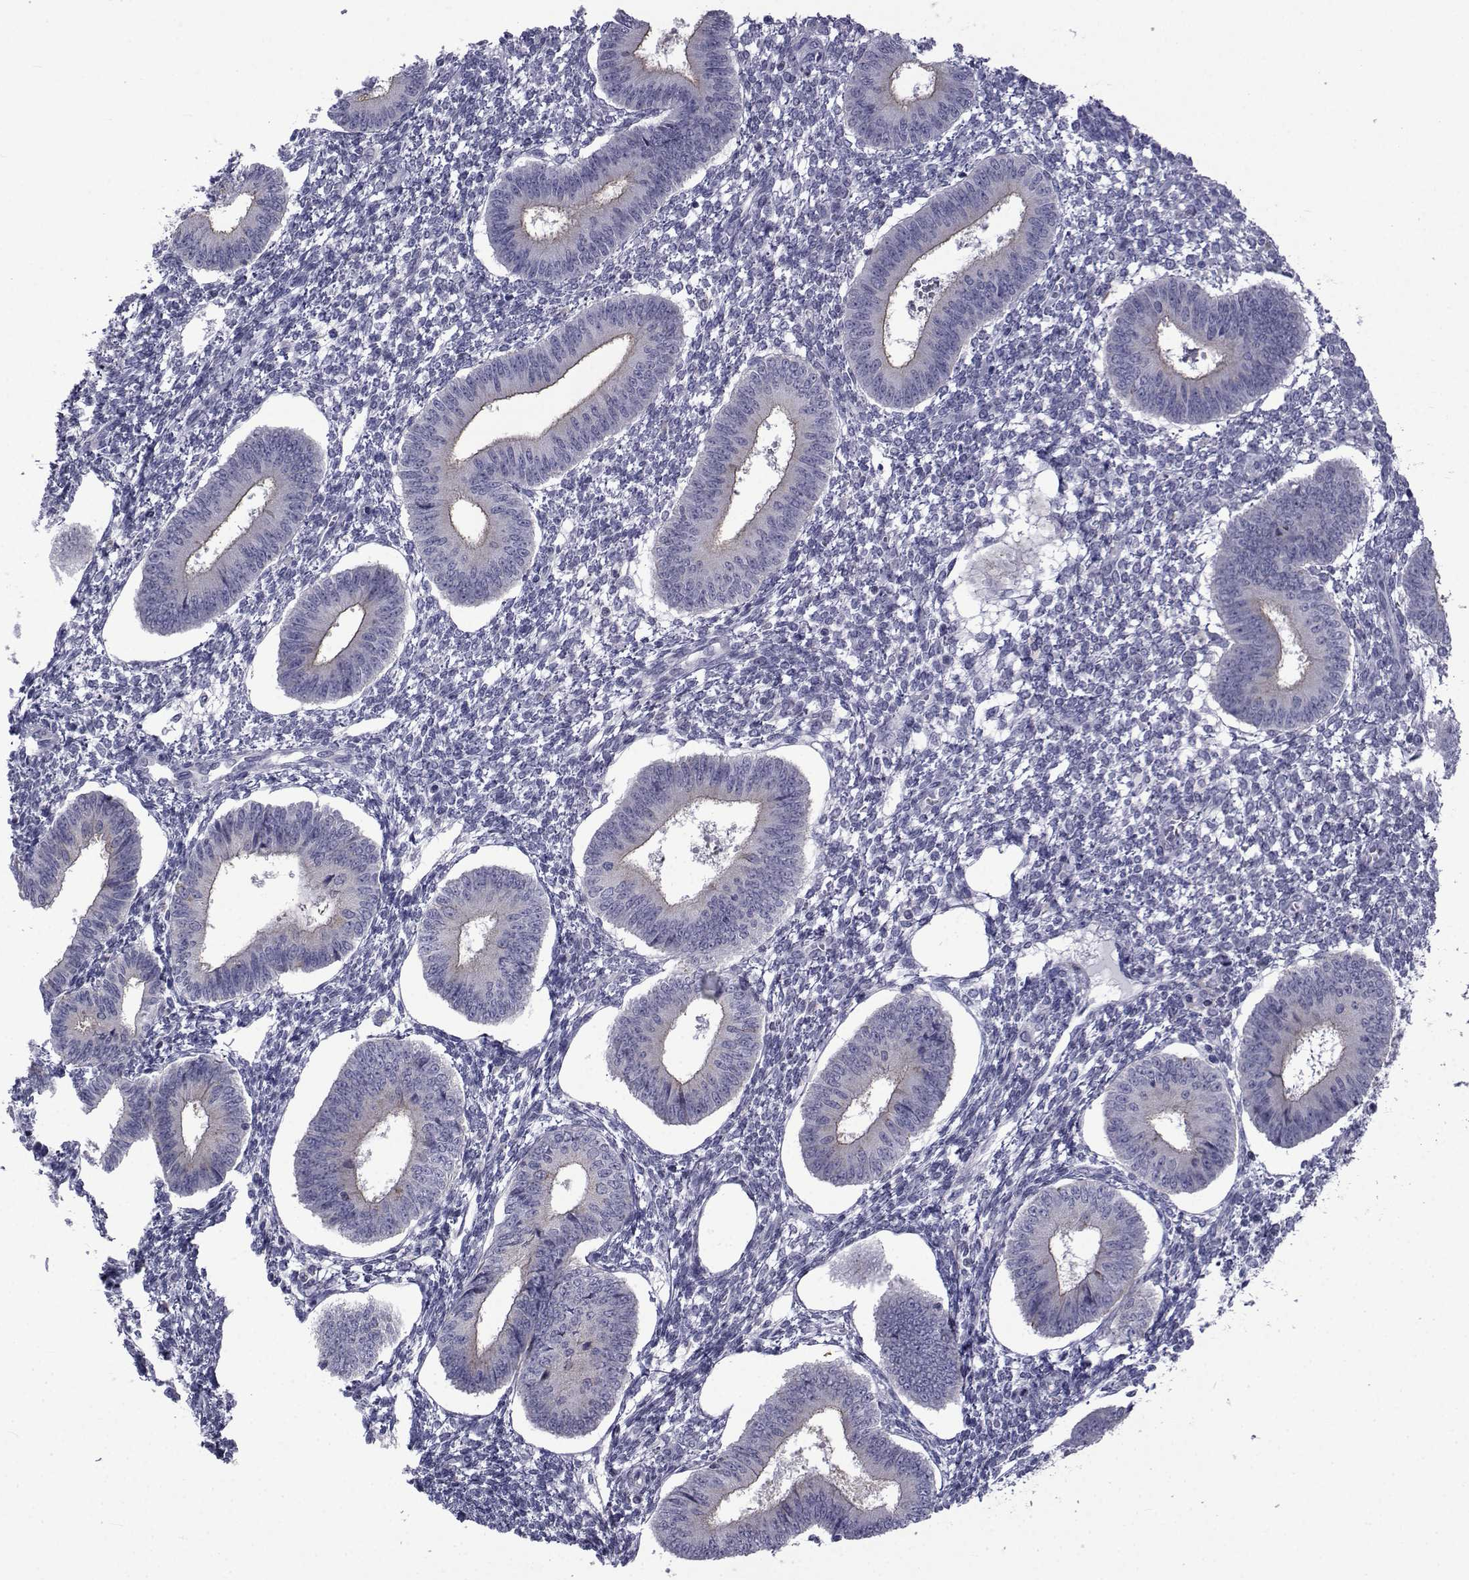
{"staining": {"intensity": "negative", "quantity": "none", "location": "none"}, "tissue": "endometrium", "cell_type": "Cells in endometrial stroma", "image_type": "normal", "snomed": [{"axis": "morphology", "description": "Normal tissue, NOS"}, {"axis": "topography", "description": "Endometrium"}], "caption": "Cells in endometrial stroma show no significant protein staining in normal endometrium. (Brightfield microscopy of DAB (3,3'-diaminobenzidine) immunohistochemistry (IHC) at high magnification).", "gene": "PDE6G", "patient": {"sex": "female", "age": 42}}